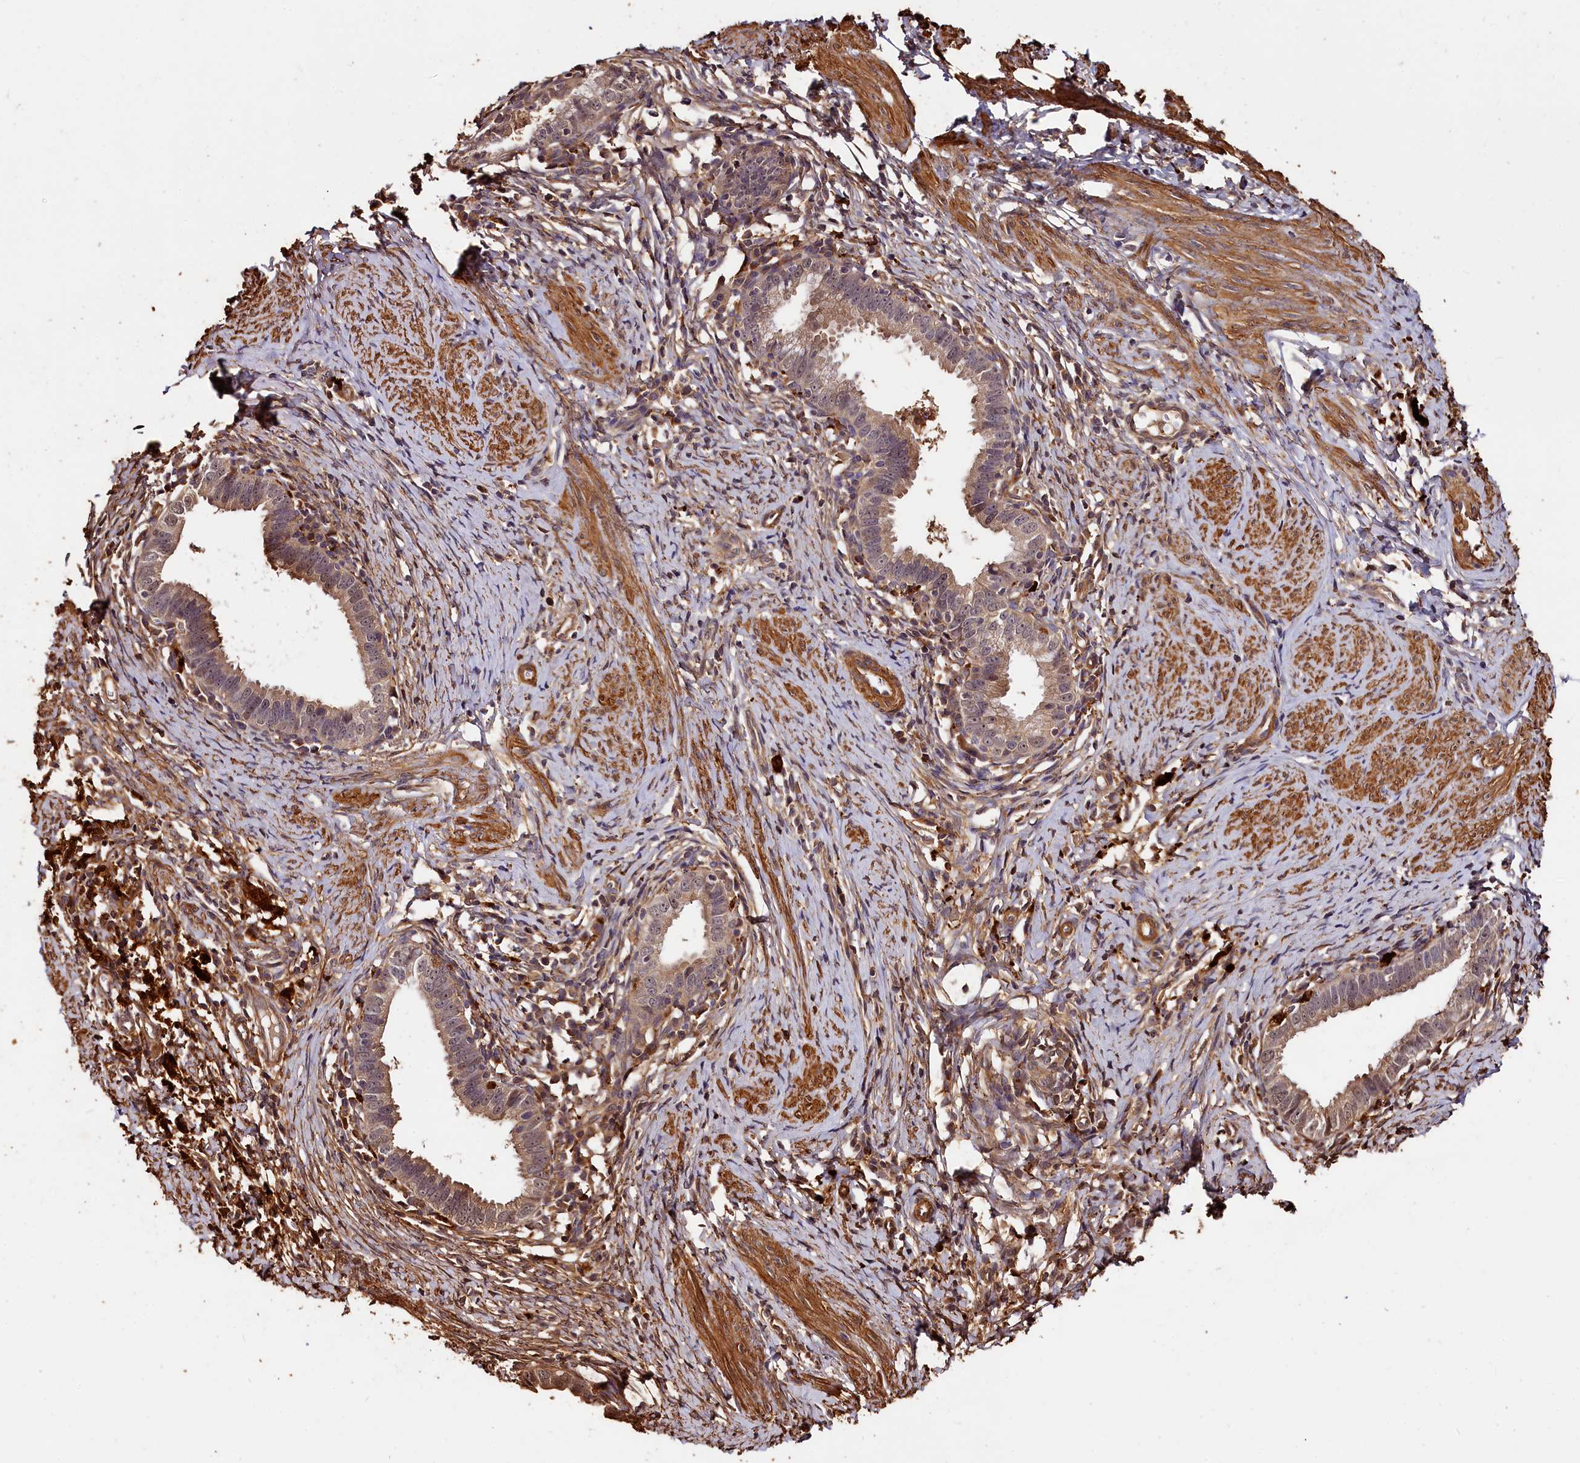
{"staining": {"intensity": "weak", "quantity": "25%-75%", "location": "cytoplasmic/membranous"}, "tissue": "cervical cancer", "cell_type": "Tumor cells", "image_type": "cancer", "snomed": [{"axis": "morphology", "description": "Adenocarcinoma, NOS"}, {"axis": "topography", "description": "Cervix"}], "caption": "Immunohistochemical staining of human cervical cancer displays weak cytoplasmic/membranous protein staining in about 25%-75% of tumor cells.", "gene": "MMP15", "patient": {"sex": "female", "age": 36}}